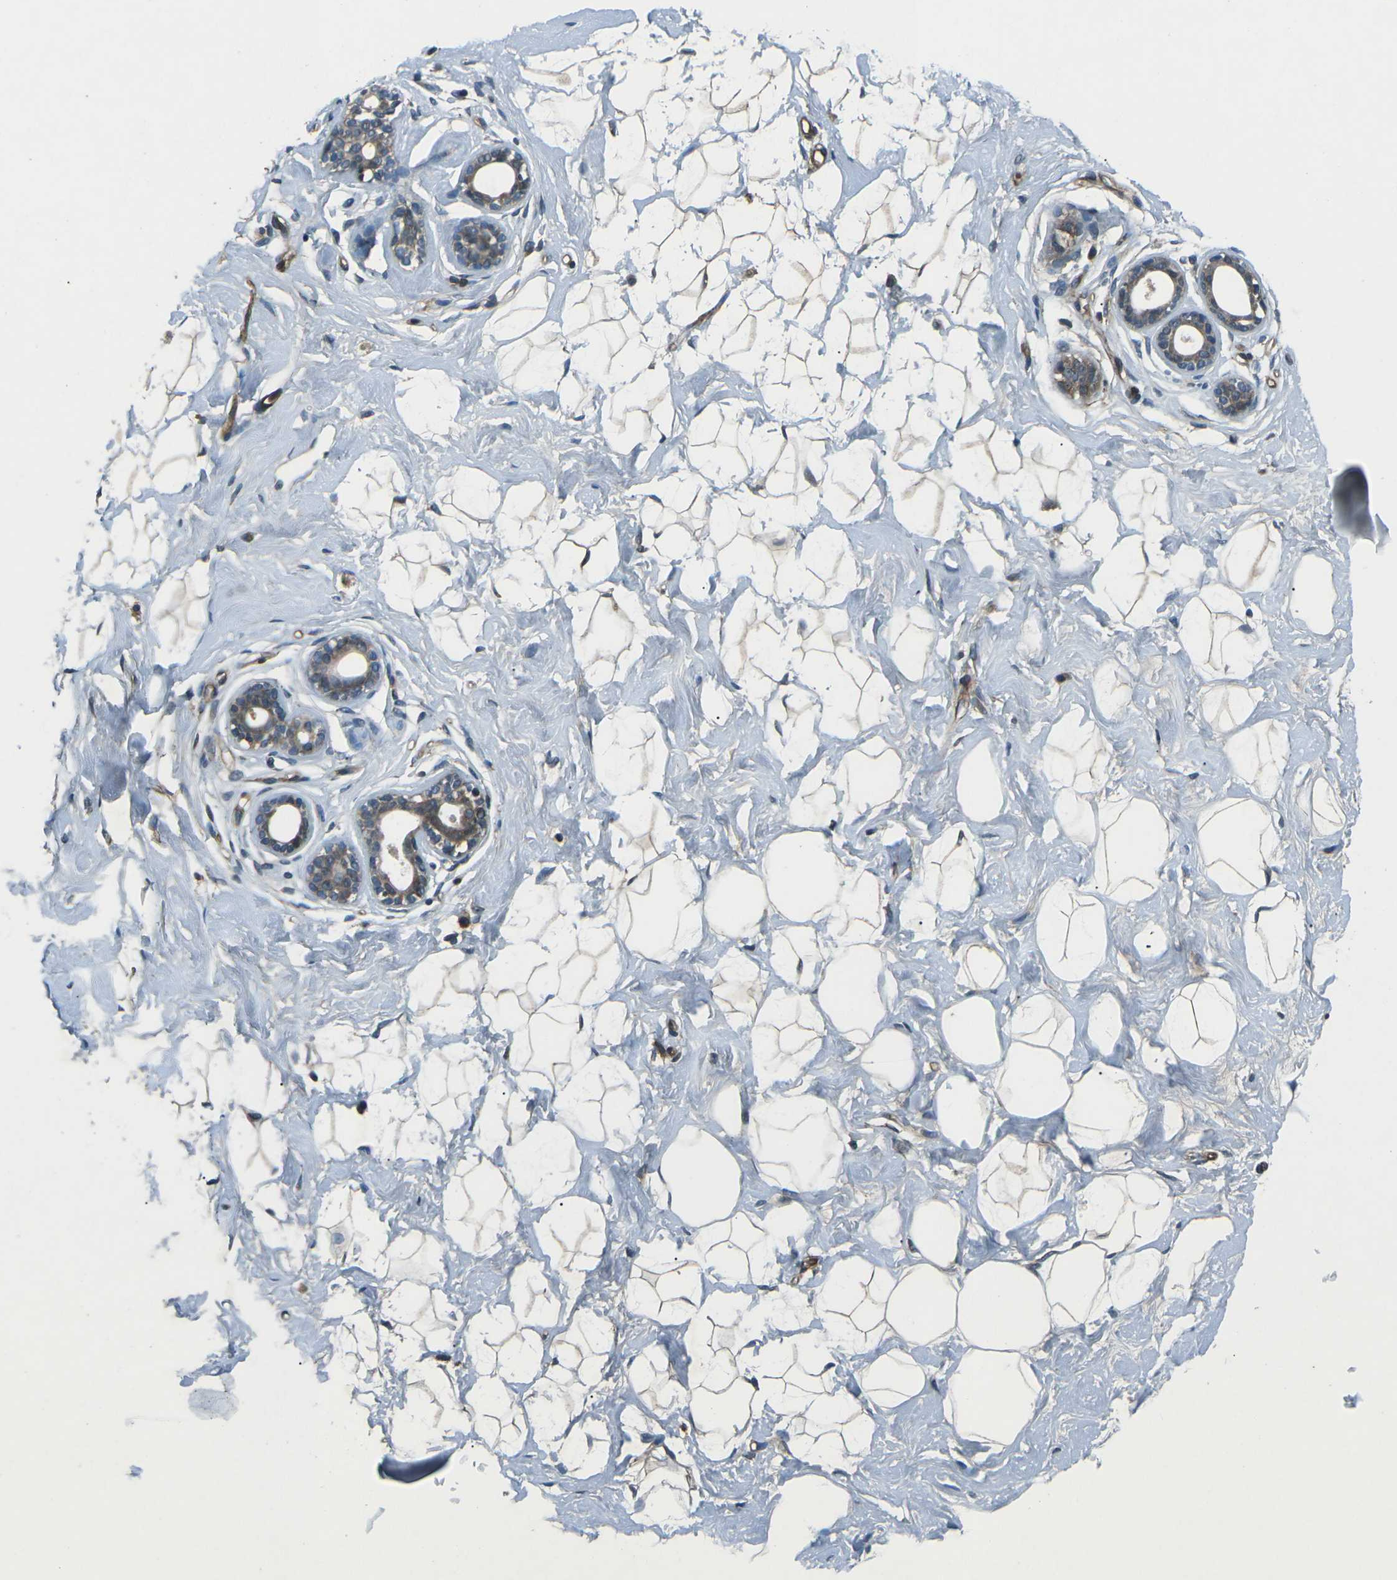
{"staining": {"intensity": "moderate", "quantity": ">75%", "location": "cytoplasmic/membranous"}, "tissue": "breast", "cell_type": "Adipocytes", "image_type": "normal", "snomed": [{"axis": "morphology", "description": "Normal tissue, NOS"}, {"axis": "topography", "description": "Breast"}], "caption": "IHC of unremarkable breast displays medium levels of moderate cytoplasmic/membranous staining in approximately >75% of adipocytes. Using DAB (3,3'-diaminobenzidine) (brown) and hematoxylin (blue) stains, captured at high magnification using brightfield microscopy.", "gene": "AFAP1", "patient": {"sex": "female", "age": 23}}